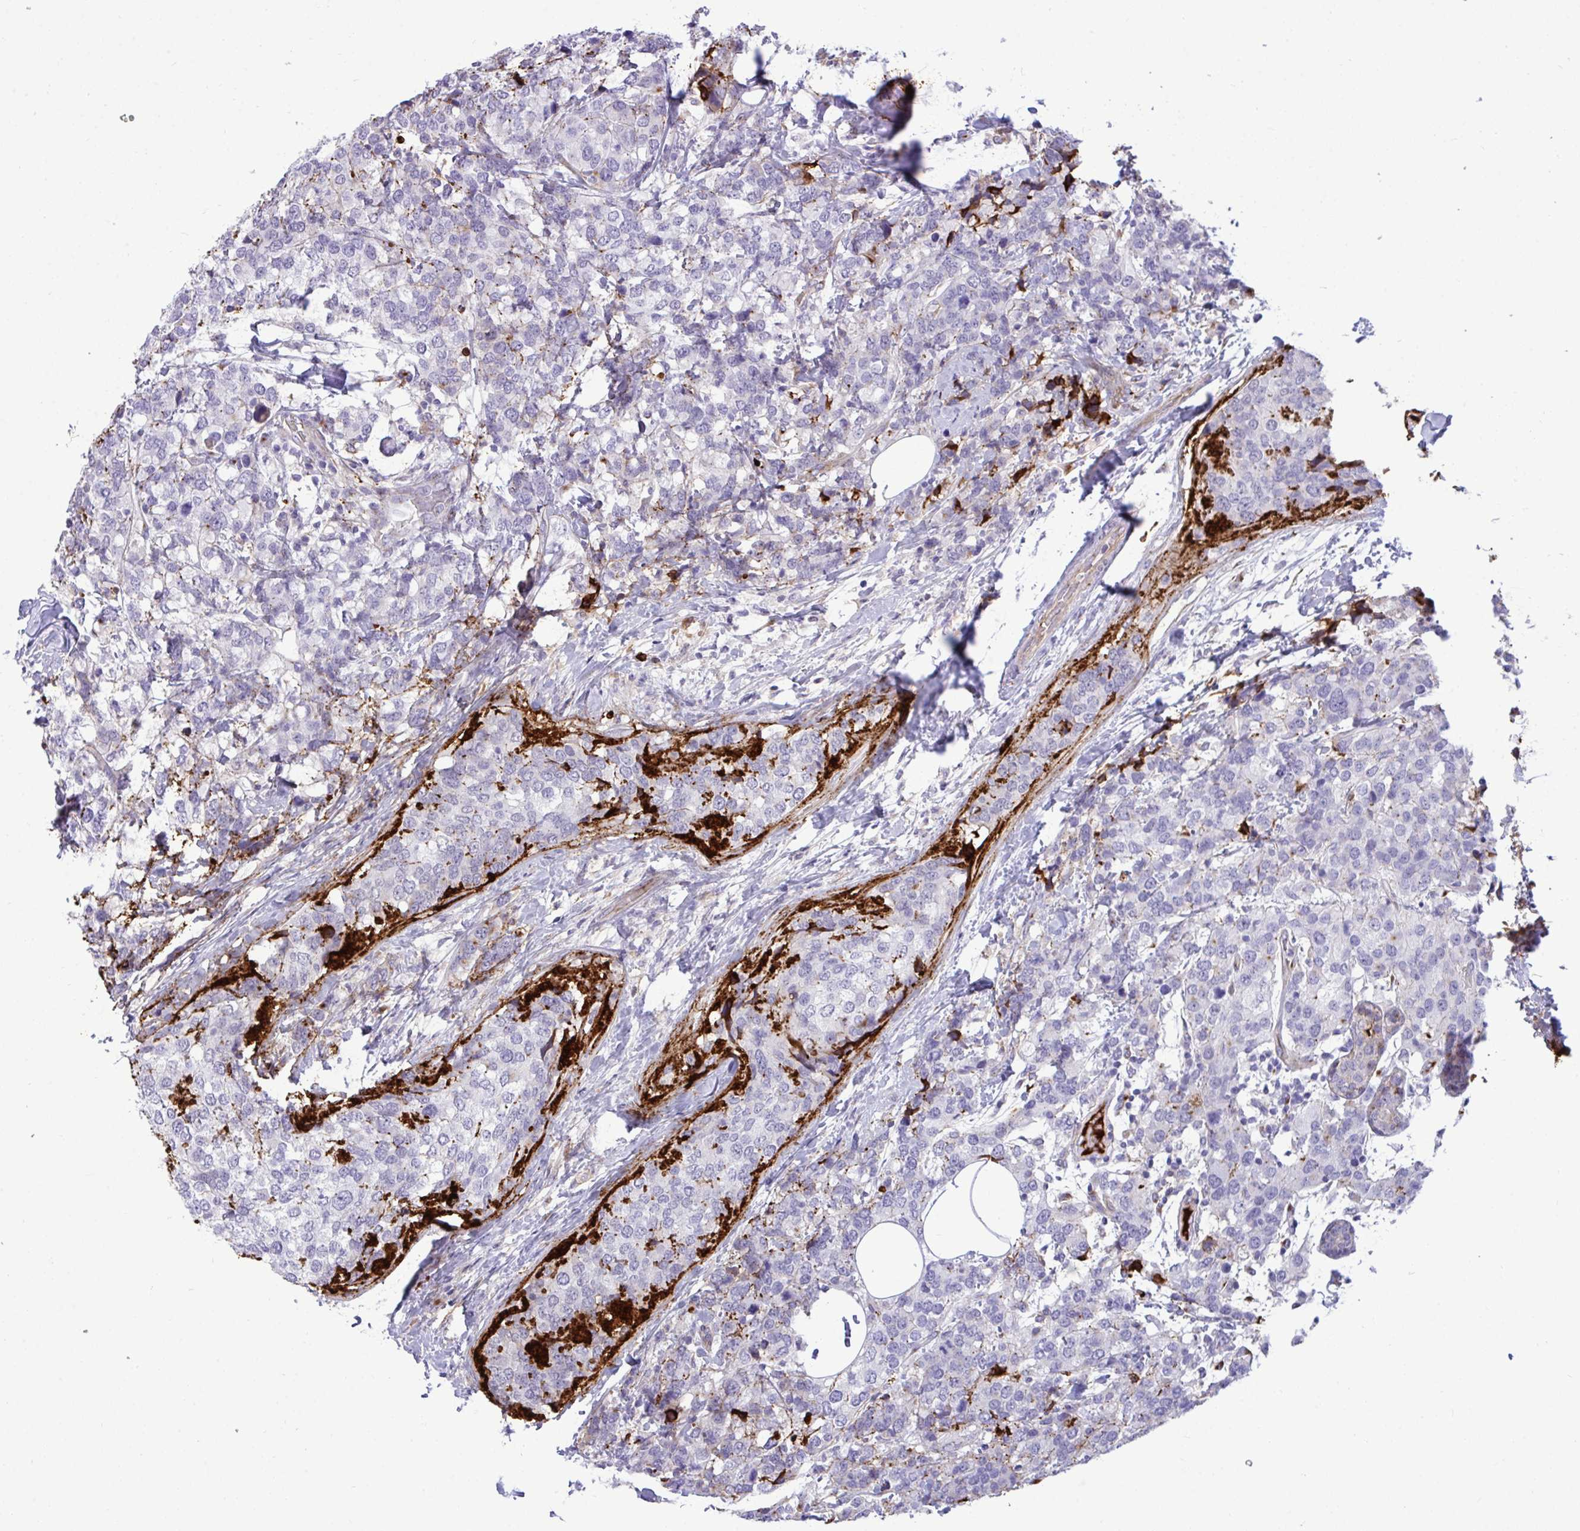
{"staining": {"intensity": "negative", "quantity": "none", "location": "none"}, "tissue": "breast cancer", "cell_type": "Tumor cells", "image_type": "cancer", "snomed": [{"axis": "morphology", "description": "Lobular carcinoma"}, {"axis": "topography", "description": "Breast"}], "caption": "DAB immunohistochemical staining of breast cancer (lobular carcinoma) demonstrates no significant staining in tumor cells. The staining was performed using DAB to visualize the protein expression in brown, while the nuclei were stained in blue with hematoxylin (Magnification: 20x).", "gene": "F2", "patient": {"sex": "female", "age": 59}}